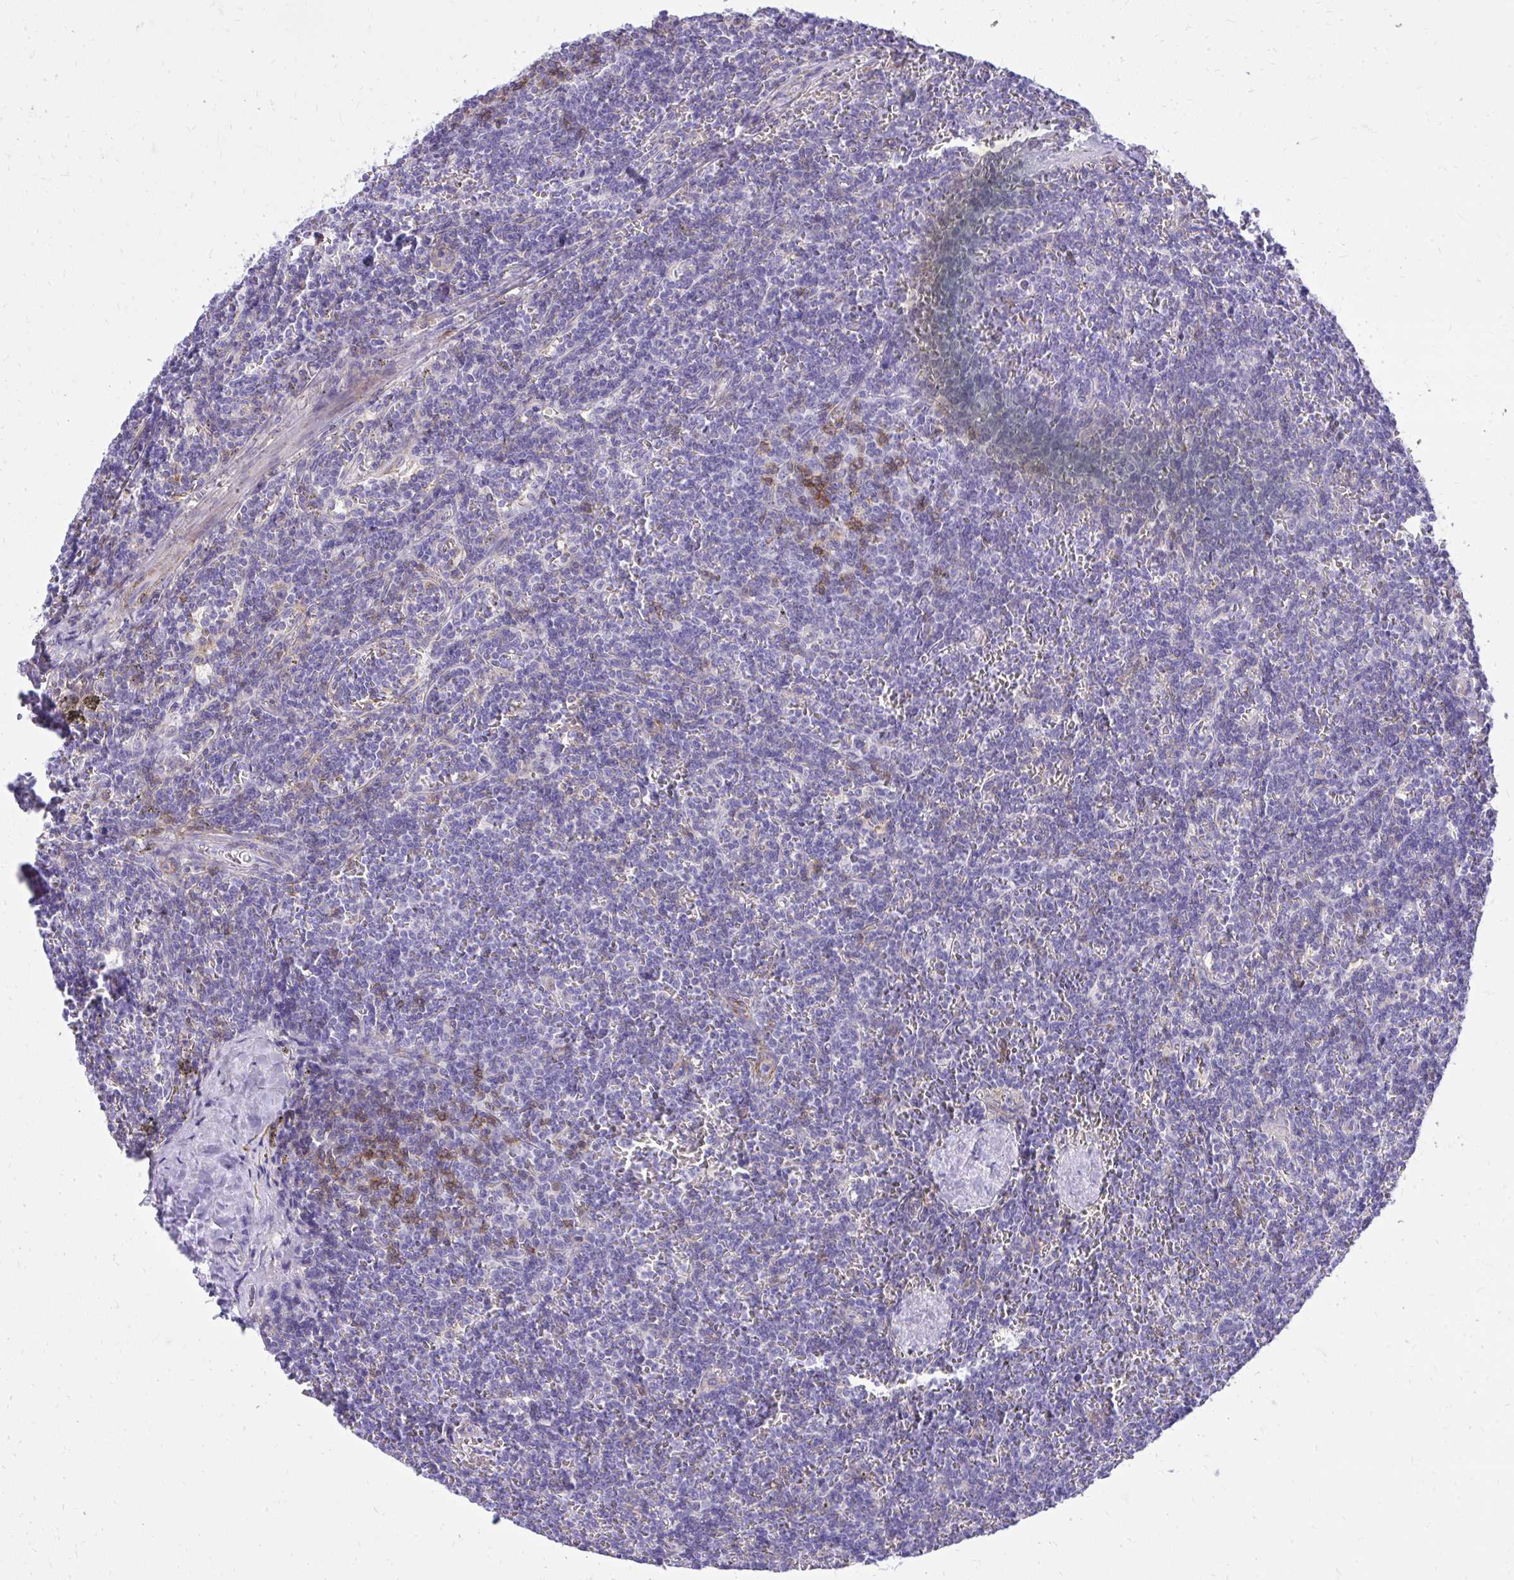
{"staining": {"intensity": "negative", "quantity": "none", "location": "none"}, "tissue": "lymphoma", "cell_type": "Tumor cells", "image_type": "cancer", "snomed": [{"axis": "morphology", "description": "Malignant lymphoma, non-Hodgkin's type, Low grade"}, {"axis": "topography", "description": "Spleen"}], "caption": "A high-resolution photomicrograph shows immunohistochemistry (IHC) staining of malignant lymphoma, non-Hodgkin's type (low-grade), which exhibits no significant positivity in tumor cells. The staining is performed using DAB brown chromogen with nuclei counter-stained in using hematoxylin.", "gene": "GPRIN3", "patient": {"sex": "male", "age": 78}}